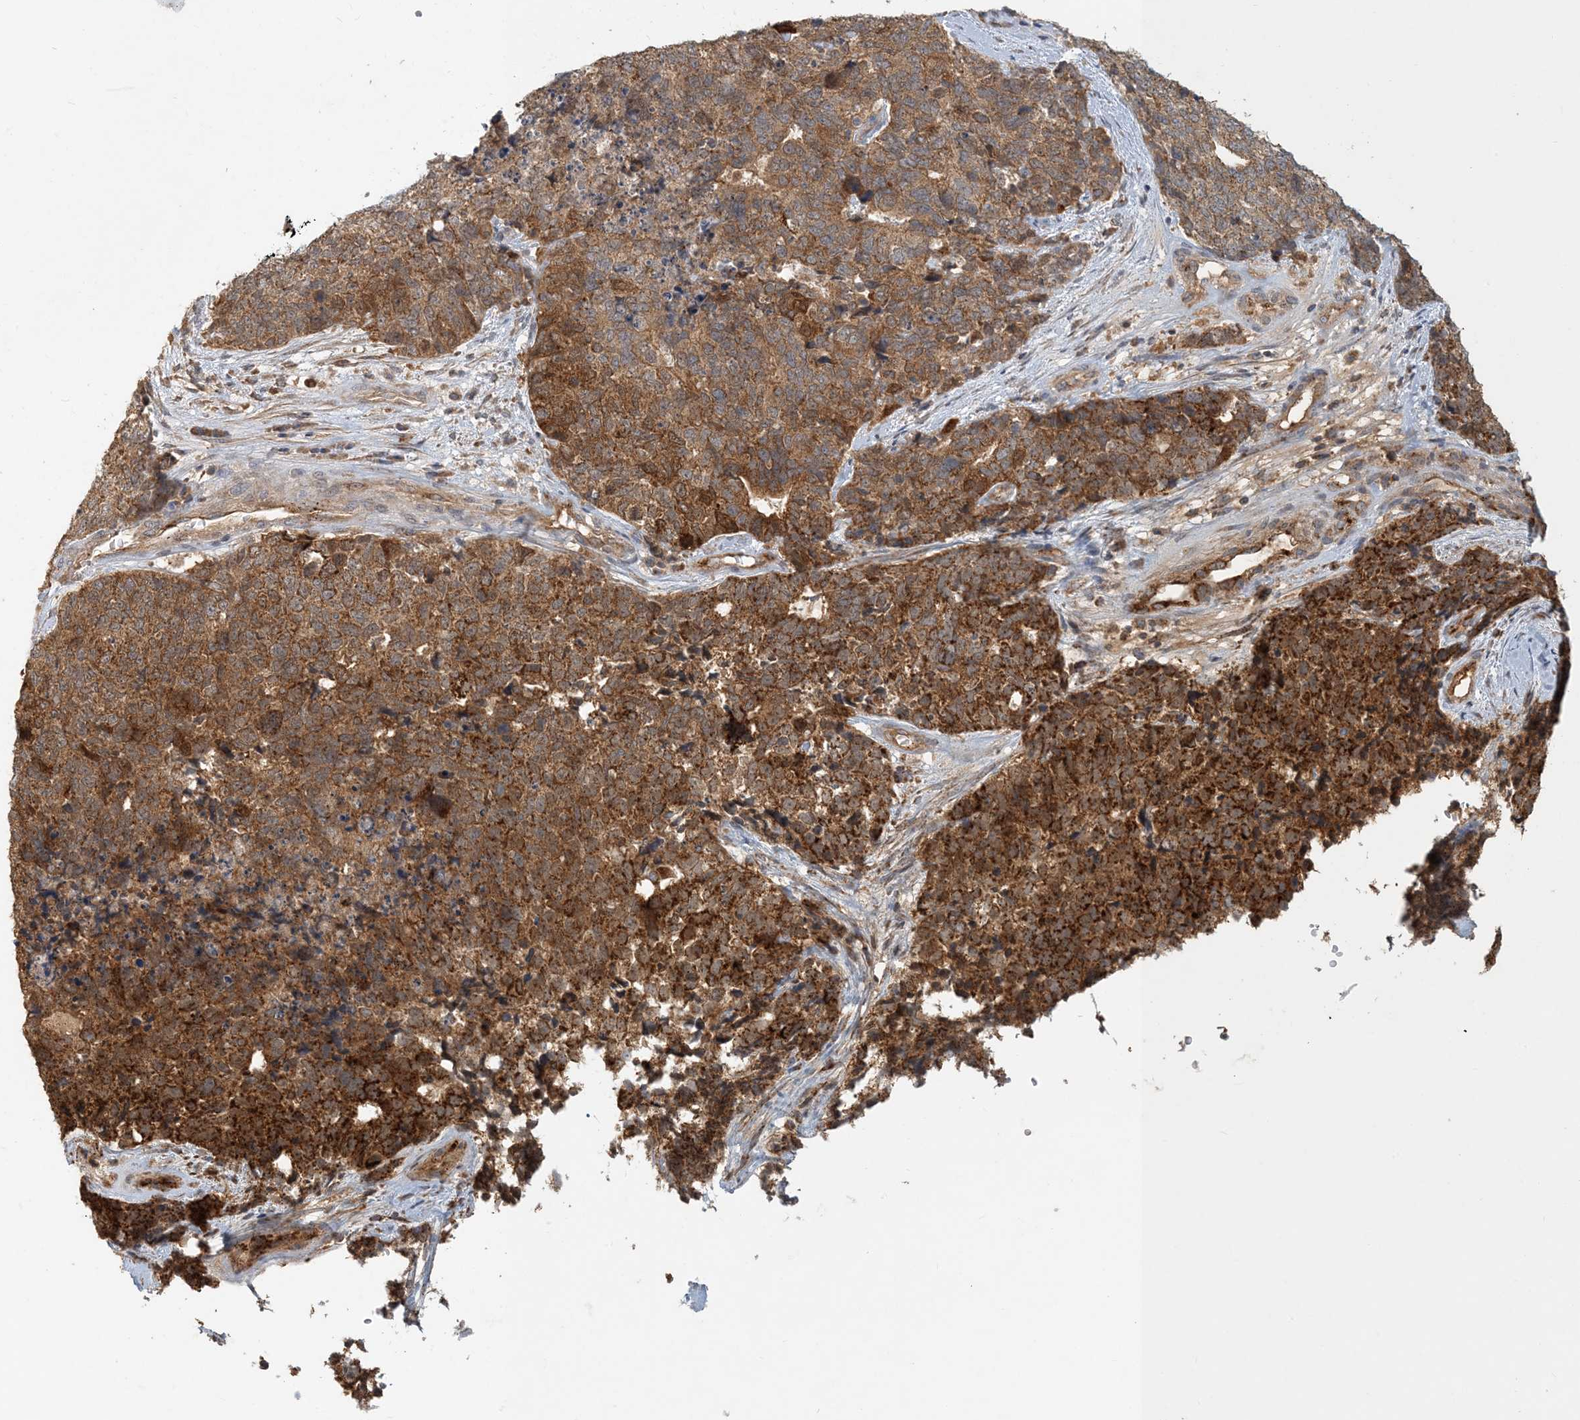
{"staining": {"intensity": "strong", "quantity": ">75%", "location": "cytoplasmic/membranous"}, "tissue": "cervical cancer", "cell_type": "Tumor cells", "image_type": "cancer", "snomed": [{"axis": "morphology", "description": "Squamous cell carcinoma, NOS"}, {"axis": "topography", "description": "Cervix"}], "caption": "This is a micrograph of IHC staining of cervical cancer, which shows strong staining in the cytoplasmic/membranous of tumor cells.", "gene": "ZBTB3", "patient": {"sex": "female", "age": 63}}